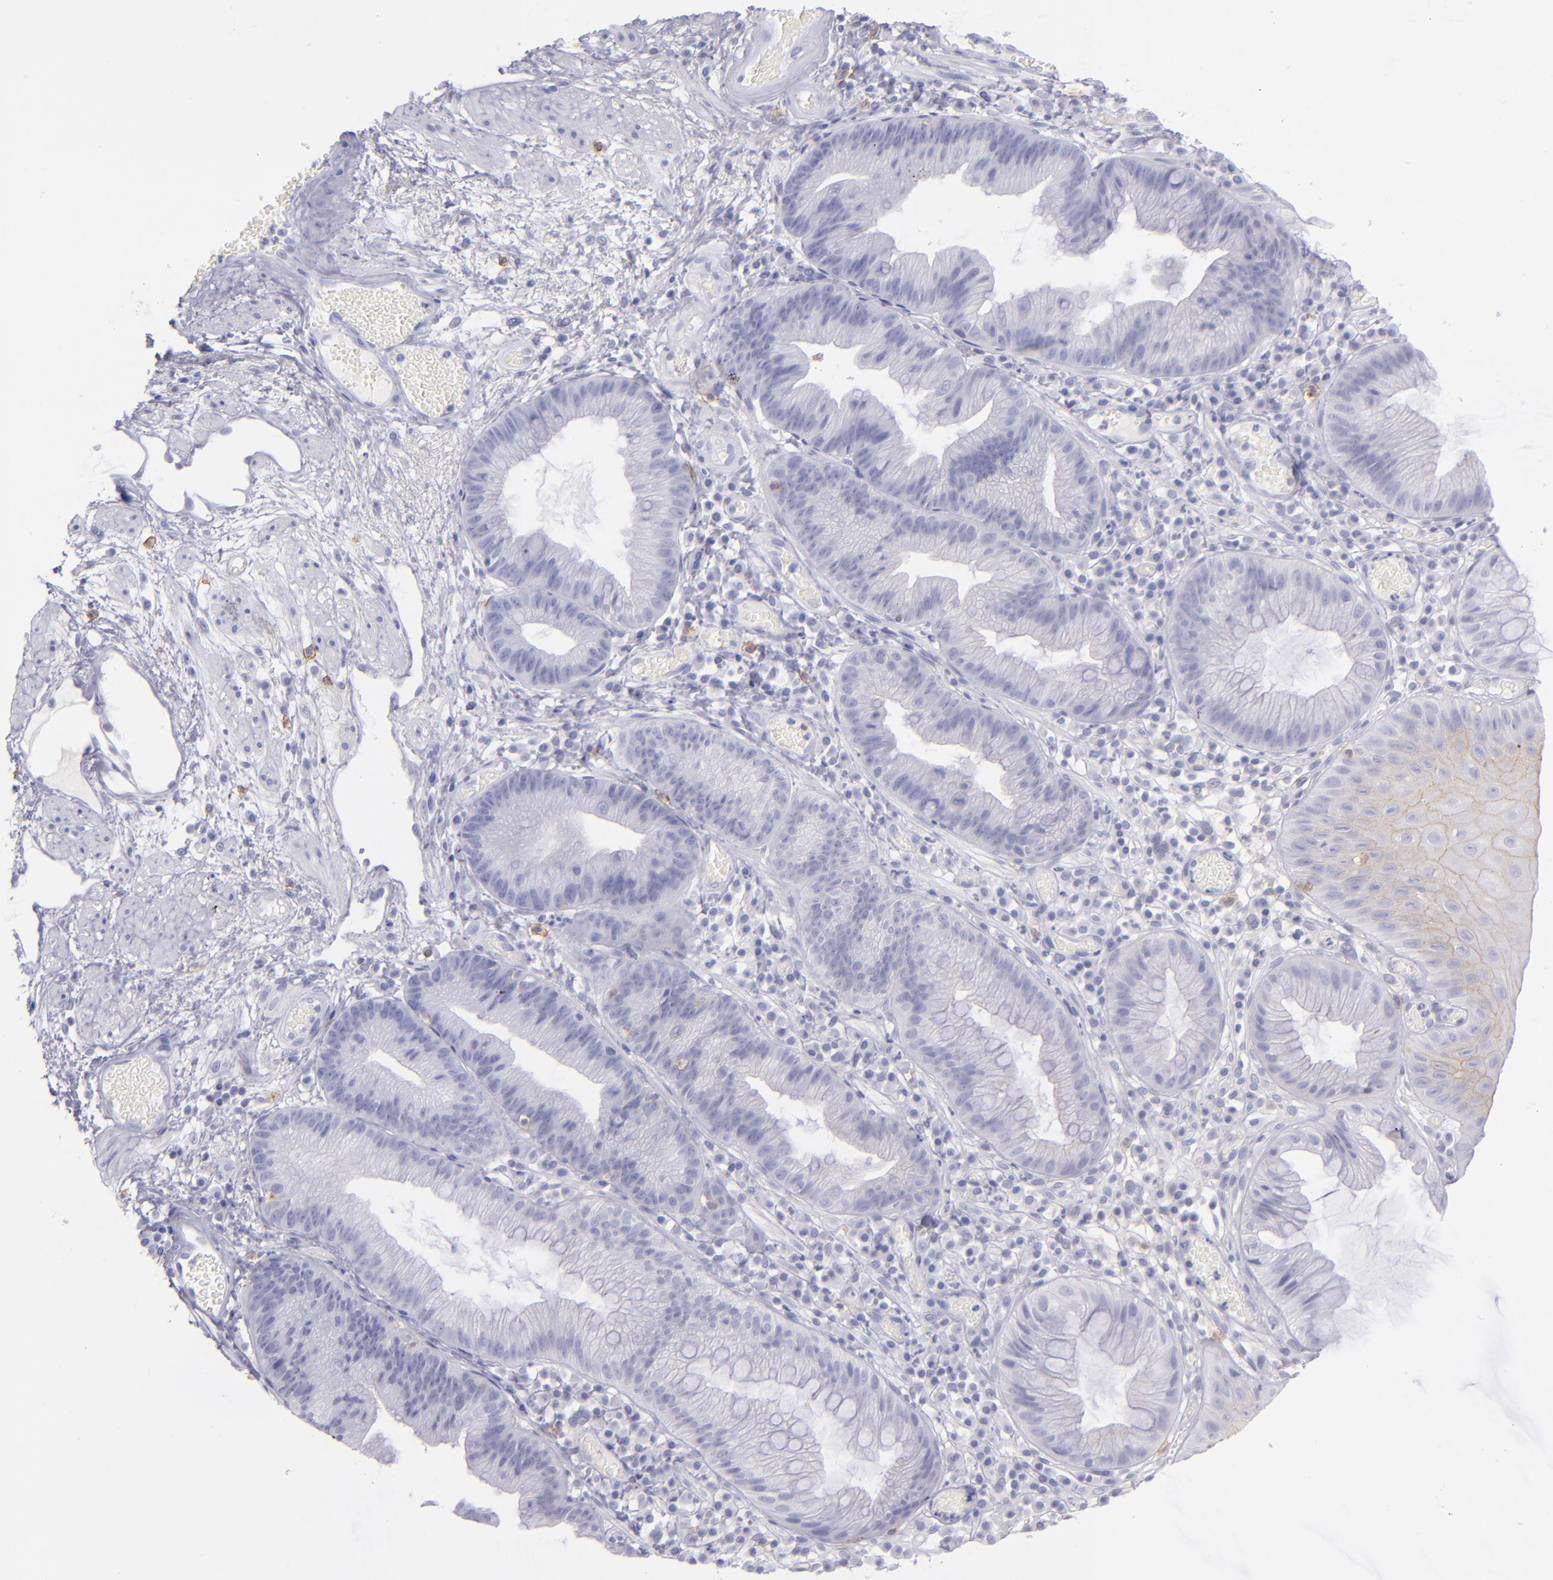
{"staining": {"intensity": "moderate", "quantity": "<25%", "location": "cytoplasmic/membranous"}, "tissue": "skin", "cell_type": "Epidermal cells", "image_type": "normal", "snomed": [{"axis": "morphology", "description": "Normal tissue, NOS"}, {"axis": "morphology", "description": "Hemorrhoids"}, {"axis": "morphology", "description": "Inflammation, NOS"}, {"axis": "topography", "description": "Anal"}], "caption": "The image displays a brown stain indicating the presence of a protein in the cytoplasmic/membranous of epidermal cells in skin. The staining was performed using DAB, with brown indicating positive protein expression. Nuclei are stained blue with hematoxylin.", "gene": "CD82", "patient": {"sex": "male", "age": 60}}